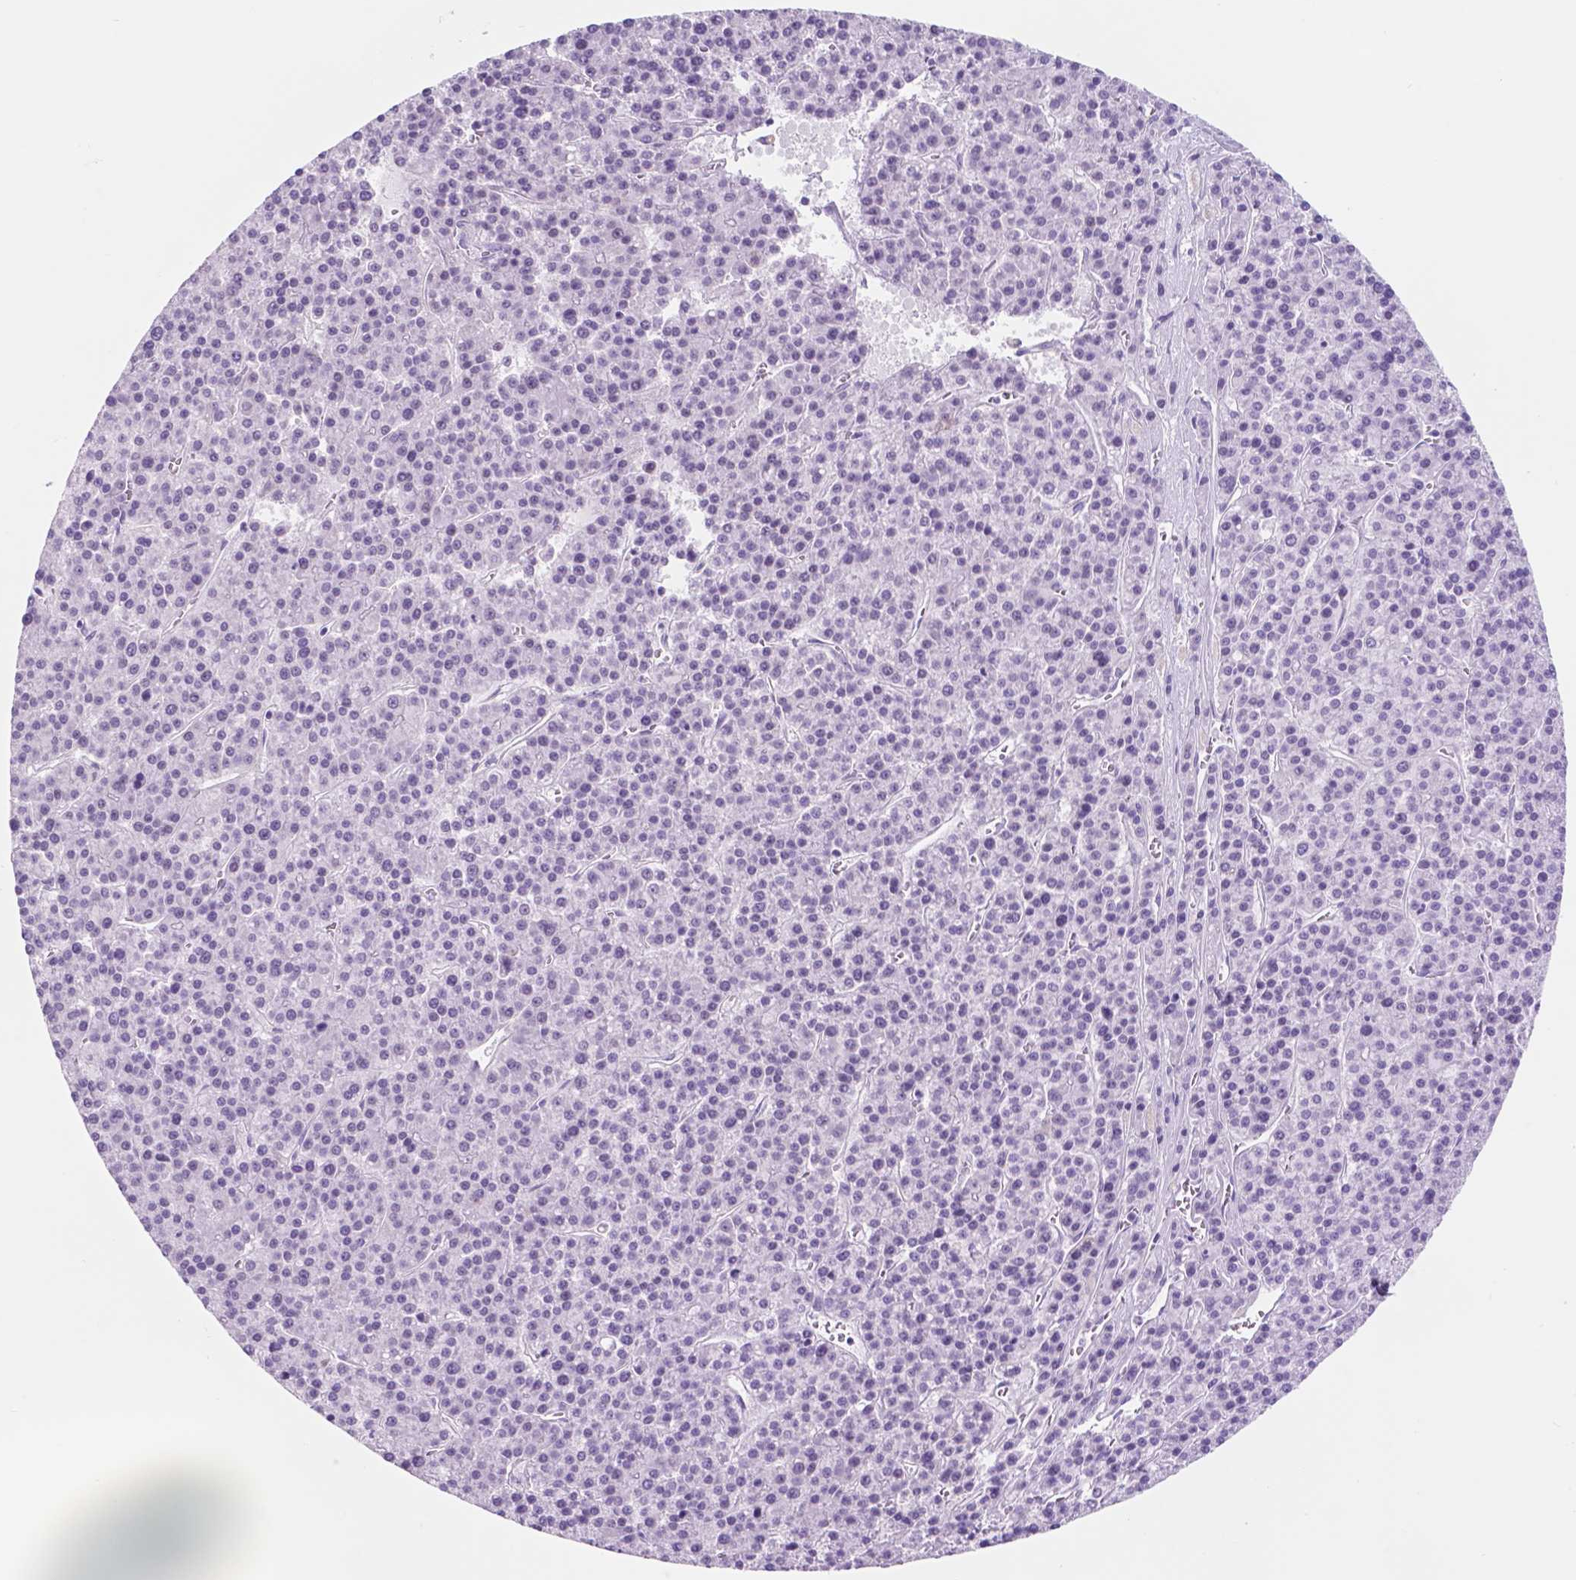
{"staining": {"intensity": "negative", "quantity": "none", "location": "none"}, "tissue": "liver cancer", "cell_type": "Tumor cells", "image_type": "cancer", "snomed": [{"axis": "morphology", "description": "Carcinoma, Hepatocellular, NOS"}, {"axis": "topography", "description": "Liver"}], "caption": "This is a photomicrograph of immunohistochemistry (IHC) staining of hepatocellular carcinoma (liver), which shows no staining in tumor cells.", "gene": "CUZD1", "patient": {"sex": "female", "age": 58}}